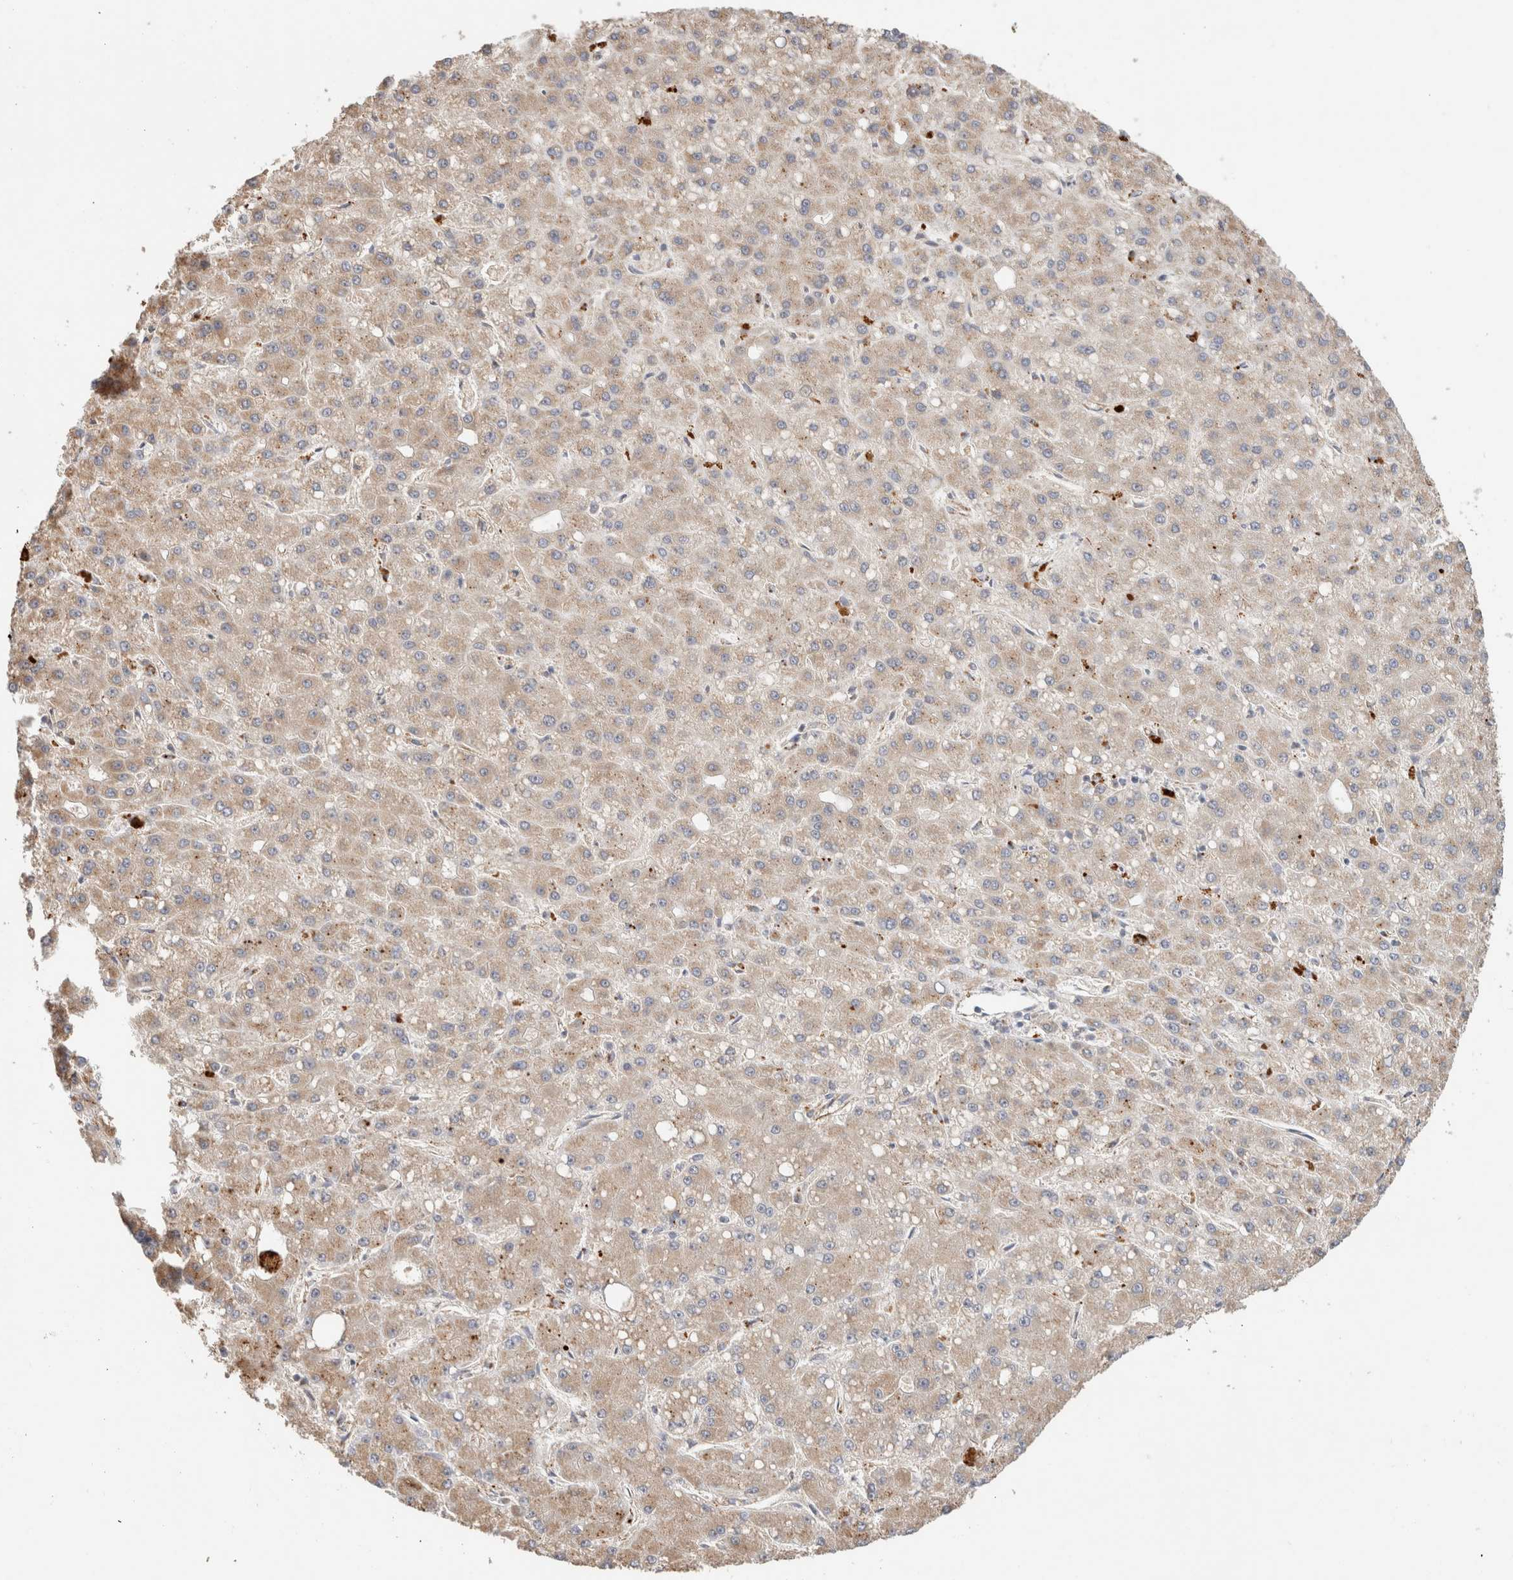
{"staining": {"intensity": "weak", "quantity": ">75%", "location": "cytoplasmic/membranous"}, "tissue": "liver cancer", "cell_type": "Tumor cells", "image_type": "cancer", "snomed": [{"axis": "morphology", "description": "Carcinoma, Hepatocellular, NOS"}, {"axis": "topography", "description": "Liver"}], "caption": "The micrograph reveals a brown stain indicating the presence of a protein in the cytoplasmic/membranous of tumor cells in liver cancer (hepatocellular carcinoma).", "gene": "CA13", "patient": {"sex": "male", "age": 67}}